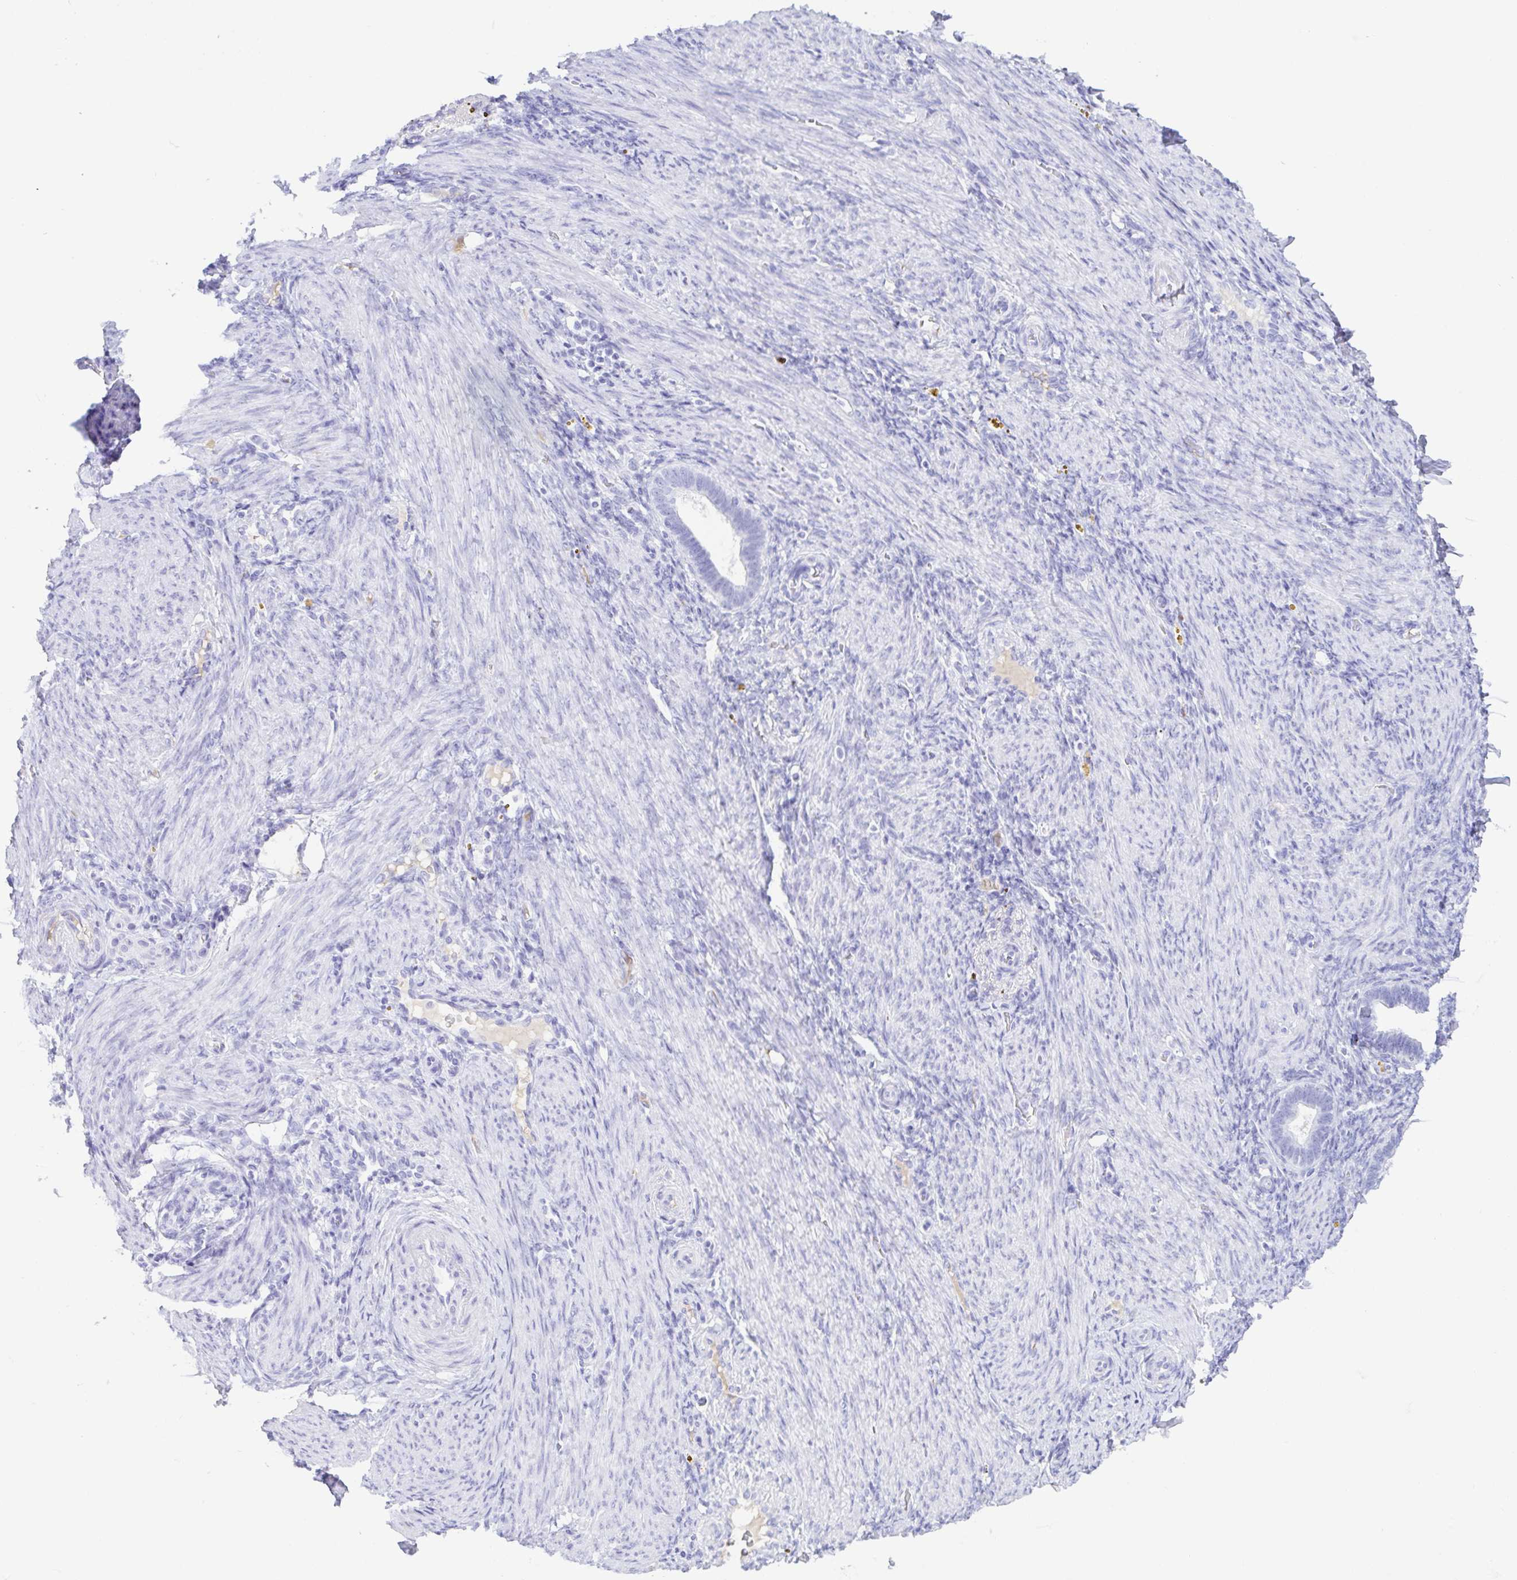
{"staining": {"intensity": "negative", "quantity": "none", "location": "none"}, "tissue": "endometrium", "cell_type": "Cells in endometrial stroma", "image_type": "normal", "snomed": [{"axis": "morphology", "description": "Normal tissue, NOS"}, {"axis": "topography", "description": "Endometrium"}], "caption": "Immunohistochemical staining of benign endometrium displays no significant staining in cells in endometrial stroma.", "gene": "GKN1", "patient": {"sex": "female", "age": 34}}